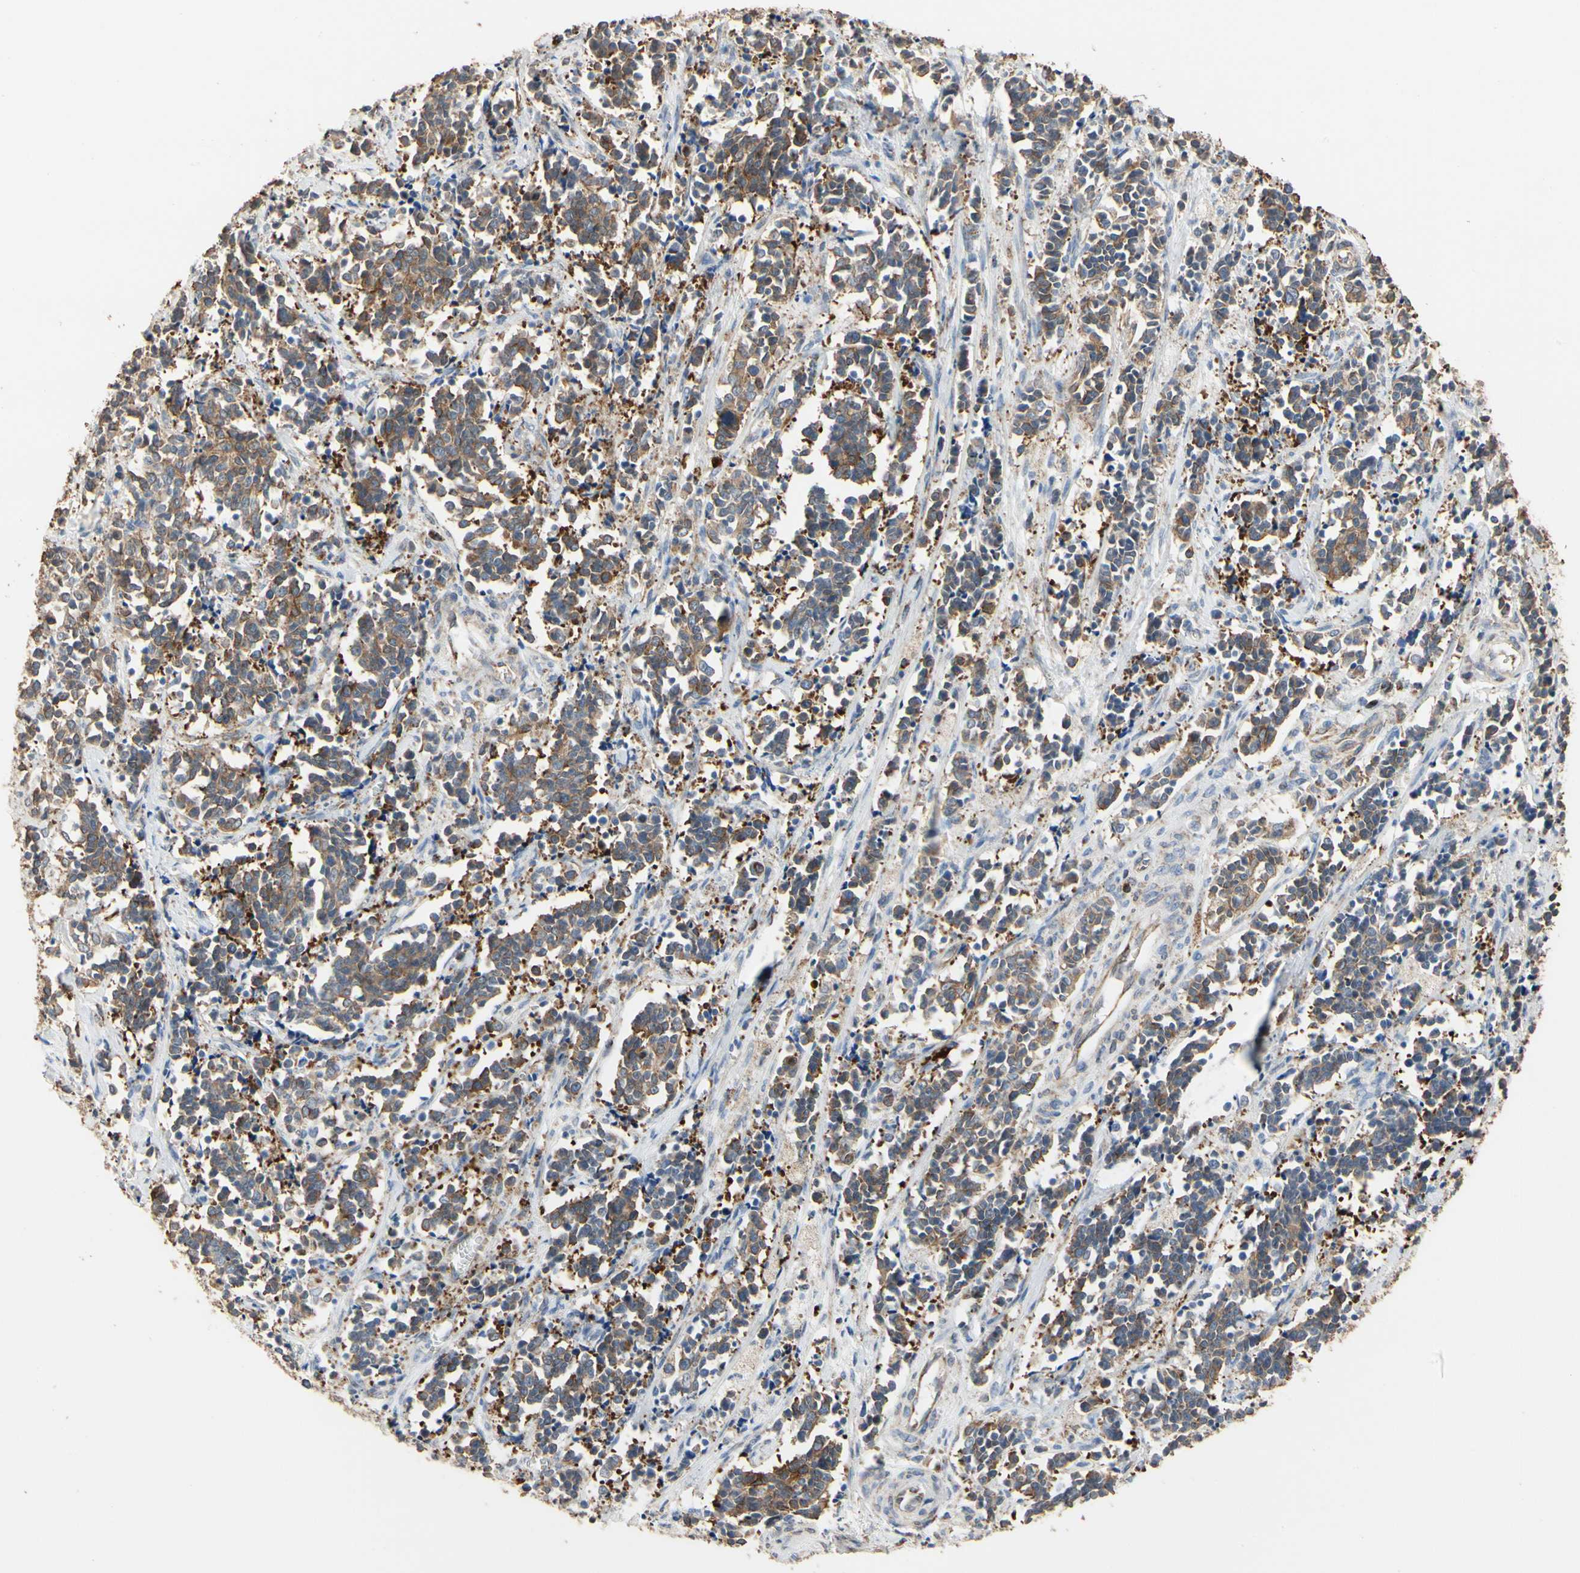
{"staining": {"intensity": "weak", "quantity": "25%-75%", "location": "cytoplasmic/membranous"}, "tissue": "cervical cancer", "cell_type": "Tumor cells", "image_type": "cancer", "snomed": [{"axis": "morphology", "description": "Squamous cell carcinoma, NOS"}, {"axis": "topography", "description": "Cervix"}], "caption": "Weak cytoplasmic/membranous staining for a protein is appreciated in approximately 25%-75% of tumor cells of squamous cell carcinoma (cervical) using immunohistochemistry.", "gene": "TUBA1A", "patient": {"sex": "female", "age": 33}}